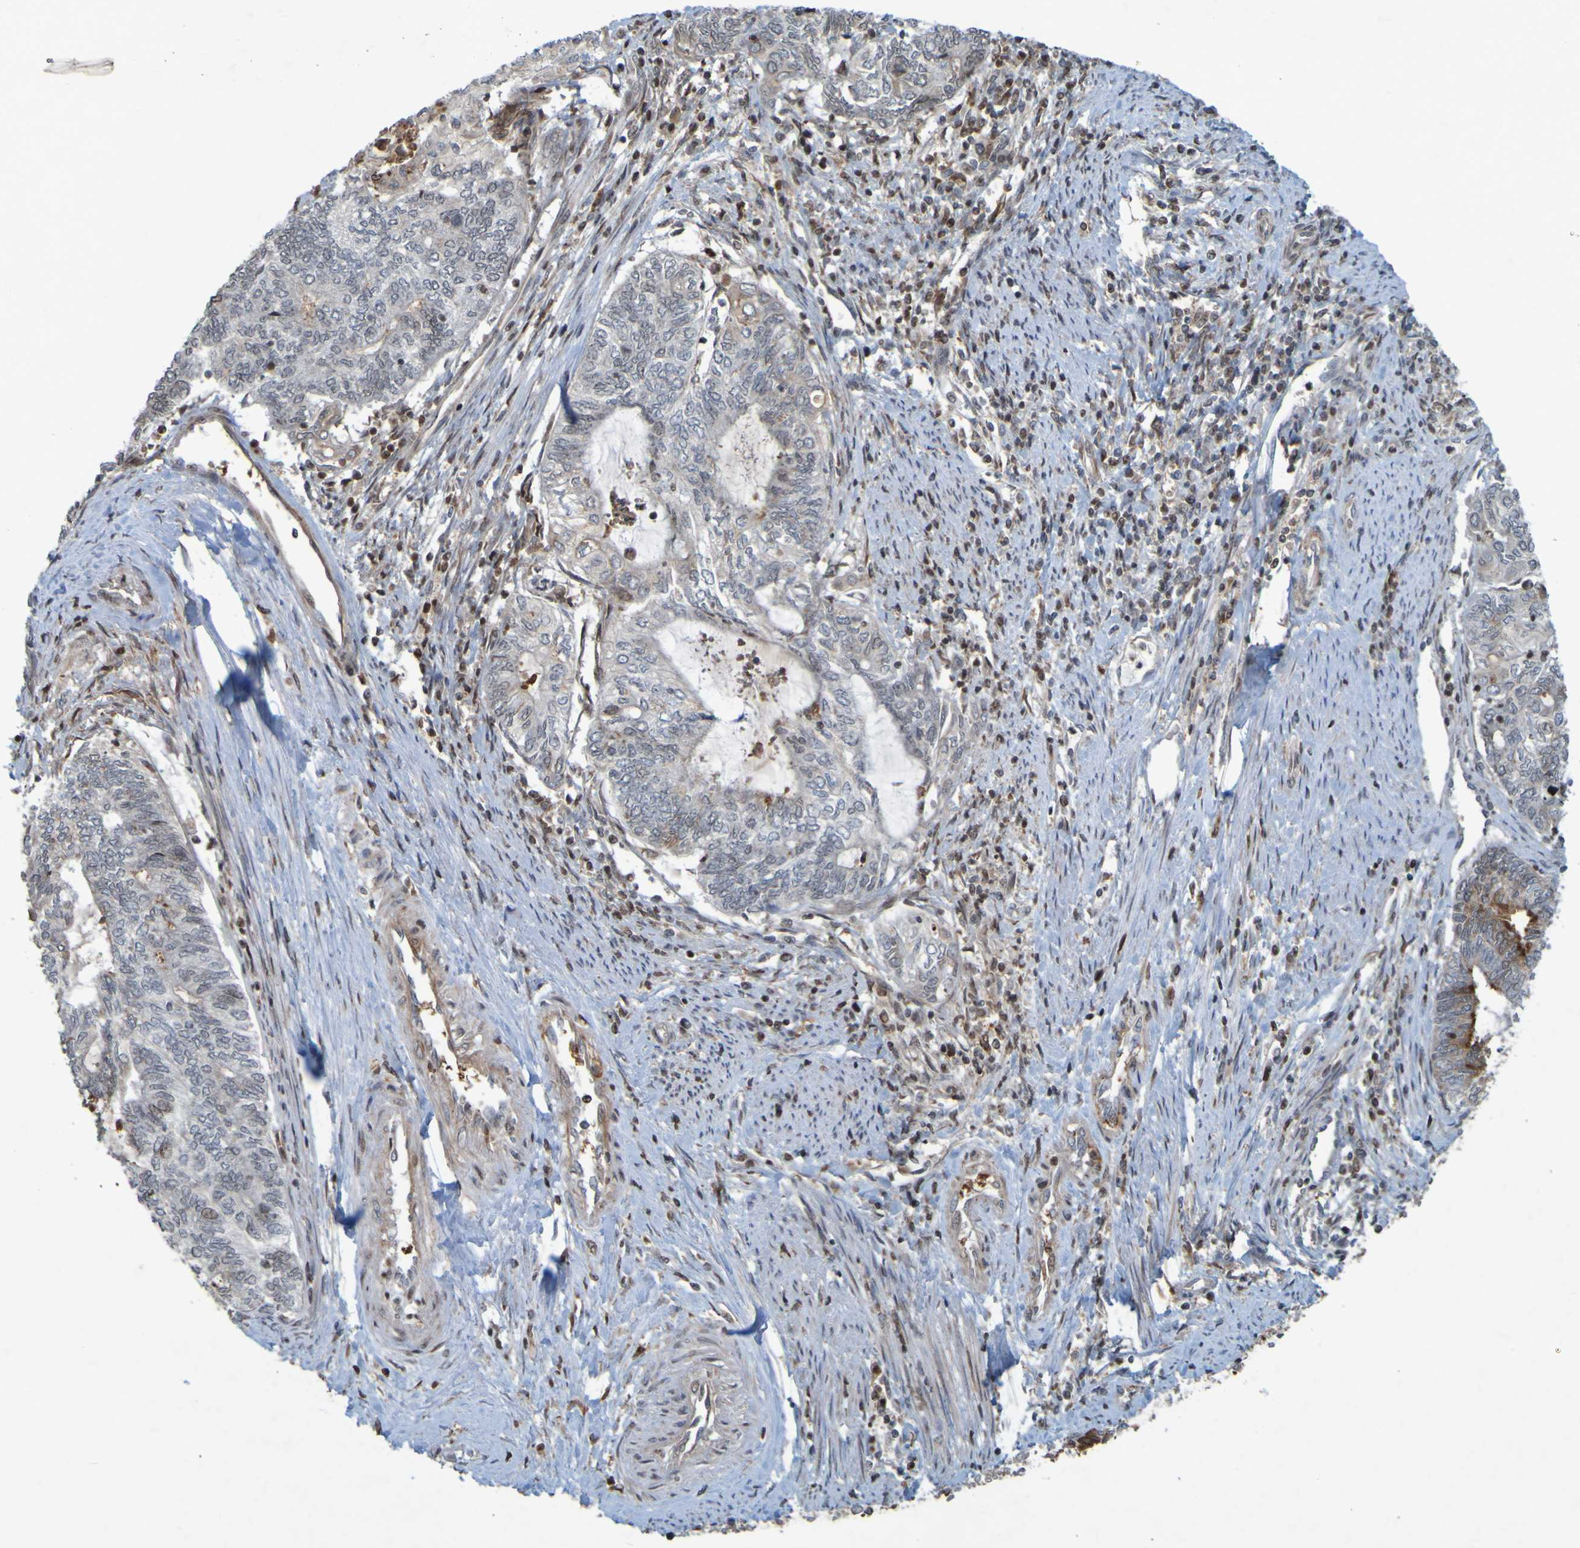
{"staining": {"intensity": "moderate", "quantity": "<25%", "location": "cytoplasmic/membranous"}, "tissue": "endometrial cancer", "cell_type": "Tumor cells", "image_type": "cancer", "snomed": [{"axis": "morphology", "description": "Adenocarcinoma, NOS"}, {"axis": "topography", "description": "Uterus"}, {"axis": "topography", "description": "Endometrium"}], "caption": "Brown immunohistochemical staining in endometrial cancer exhibits moderate cytoplasmic/membranous positivity in about <25% of tumor cells.", "gene": "GUCY1A1", "patient": {"sex": "female", "age": 70}}